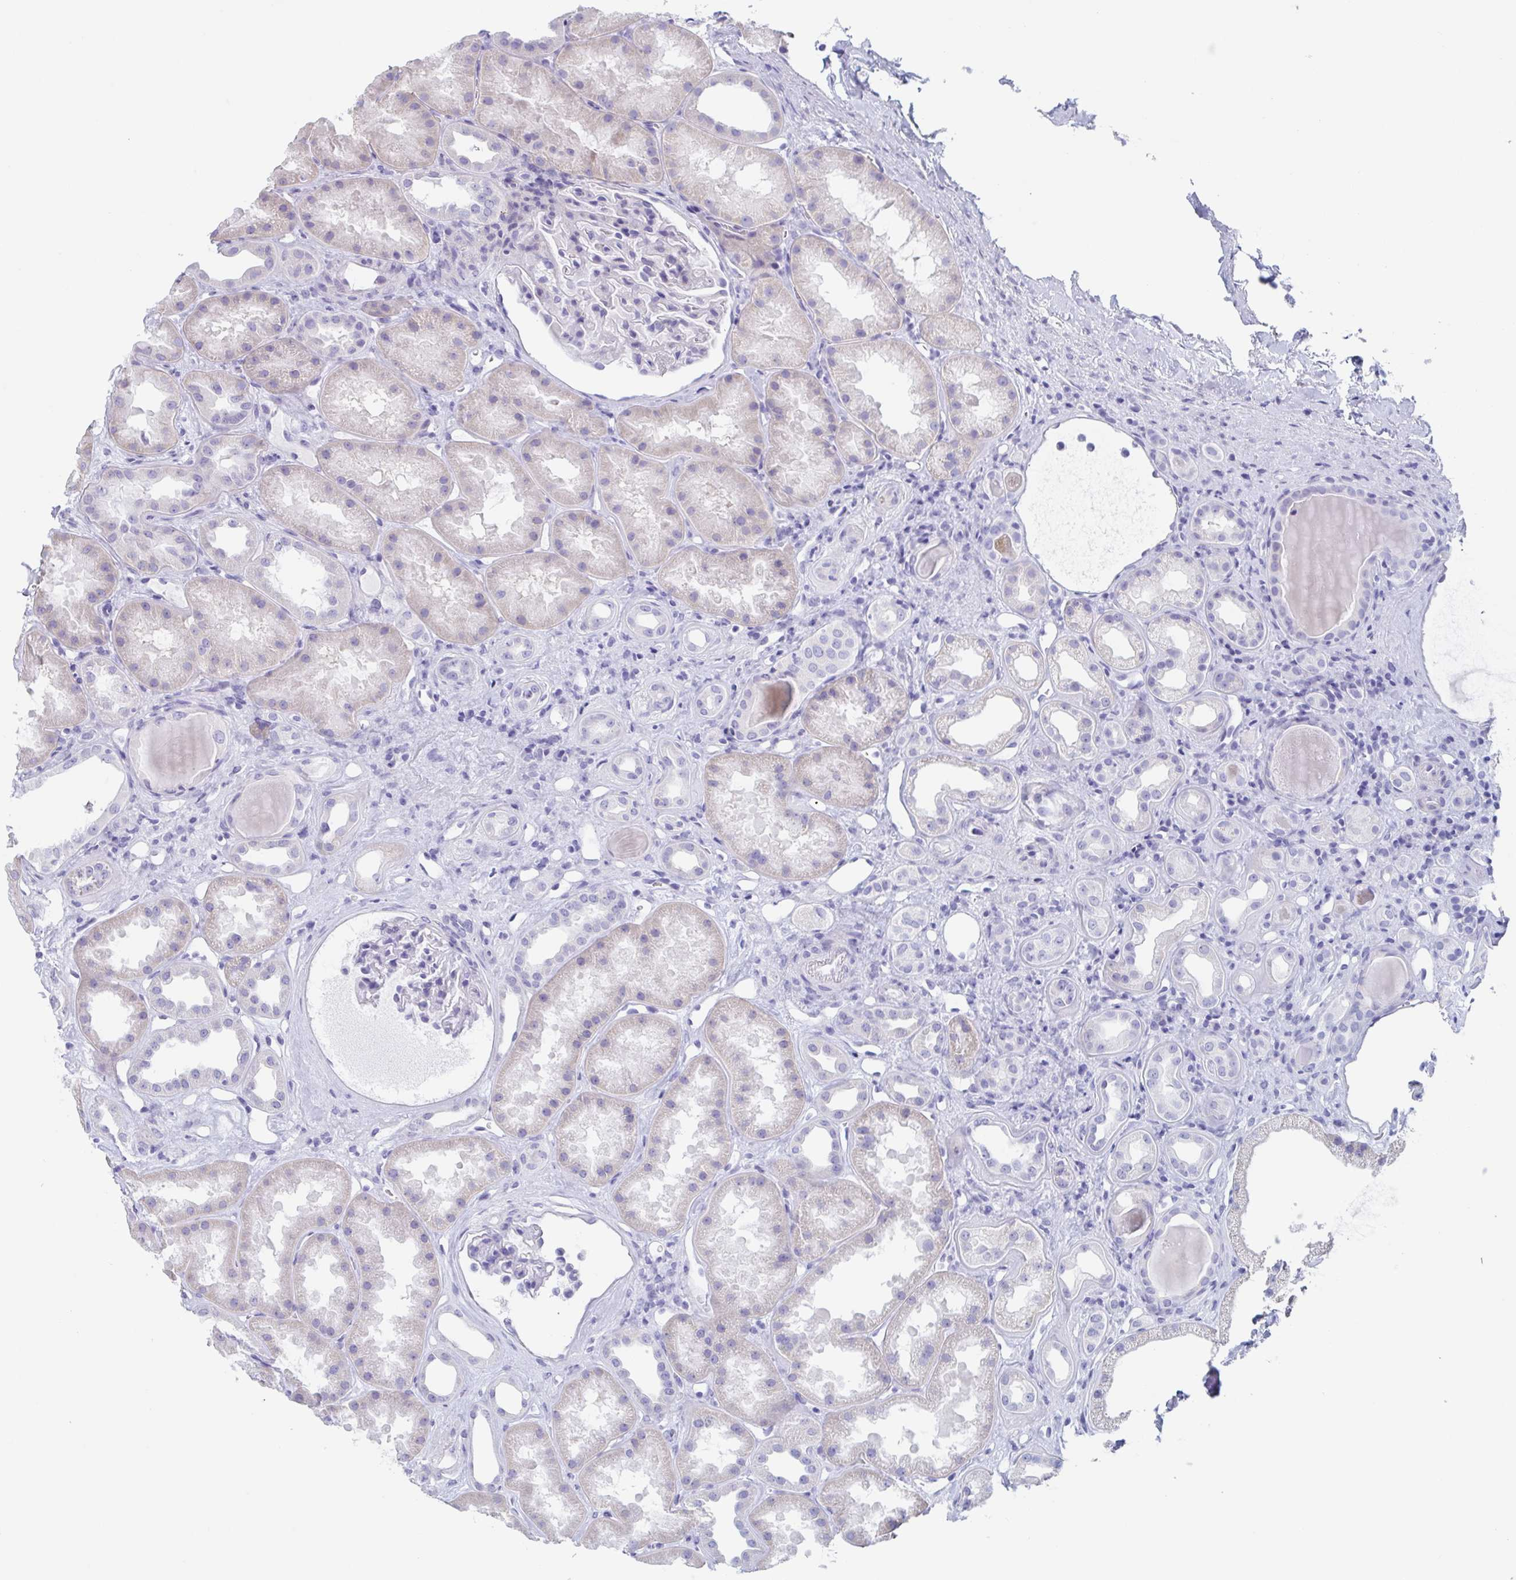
{"staining": {"intensity": "negative", "quantity": "none", "location": "none"}, "tissue": "kidney", "cell_type": "Cells in glomeruli", "image_type": "normal", "snomed": [{"axis": "morphology", "description": "Normal tissue, NOS"}, {"axis": "topography", "description": "Kidney"}], "caption": "A high-resolution histopathology image shows immunohistochemistry (IHC) staining of unremarkable kidney, which exhibits no significant expression in cells in glomeruli.", "gene": "ZPBP", "patient": {"sex": "male", "age": 61}}